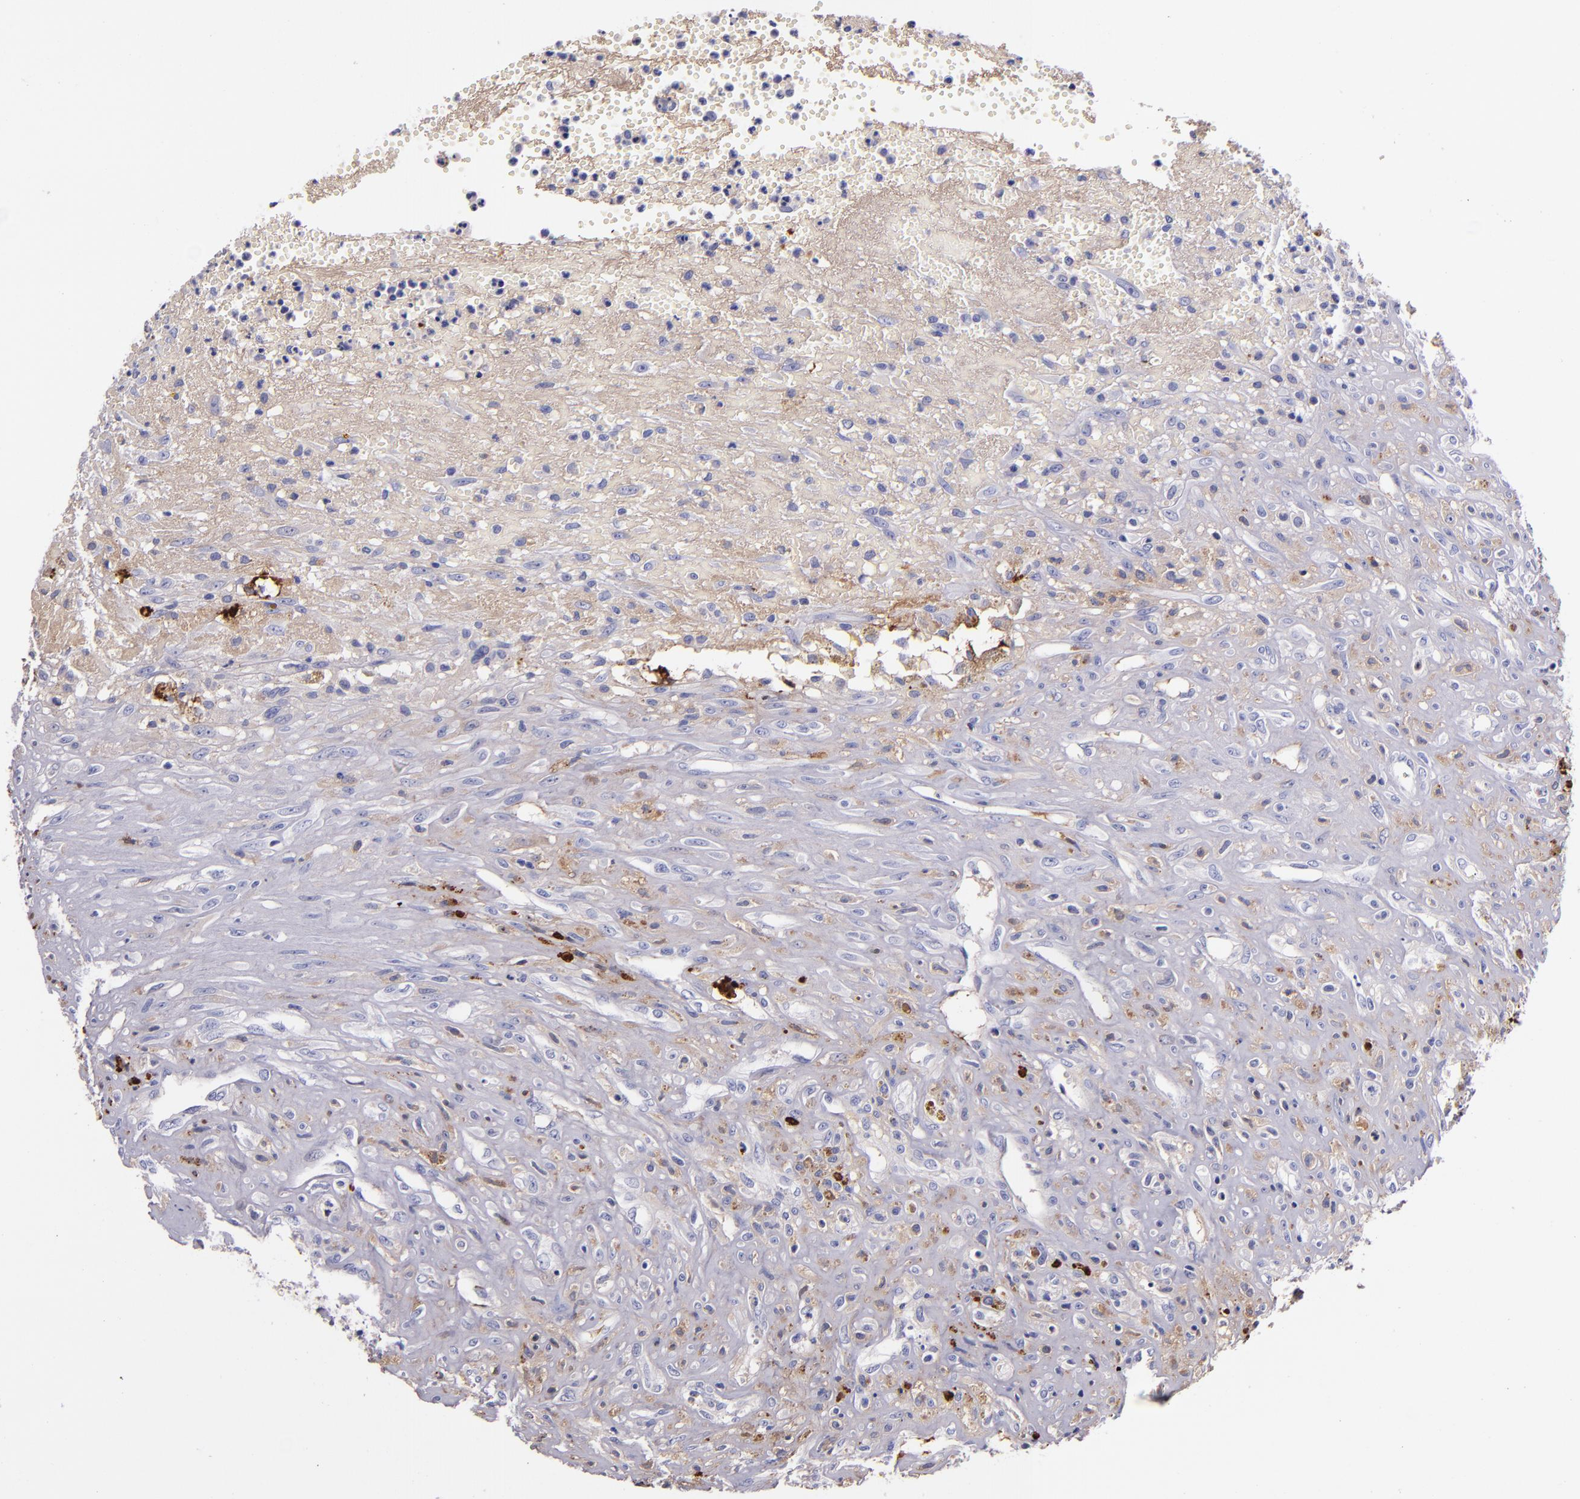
{"staining": {"intensity": "moderate", "quantity": "25%-75%", "location": "cytoplasmic/membranous"}, "tissue": "glioma", "cell_type": "Tumor cells", "image_type": "cancer", "snomed": [{"axis": "morphology", "description": "Glioma, malignant, High grade"}, {"axis": "topography", "description": "Brain"}], "caption": "IHC of malignant high-grade glioma reveals medium levels of moderate cytoplasmic/membranous positivity in about 25%-75% of tumor cells. The staining was performed using DAB to visualize the protein expression in brown, while the nuclei were stained in blue with hematoxylin (Magnification: 20x).", "gene": "KNG1", "patient": {"sex": "male", "age": 66}}